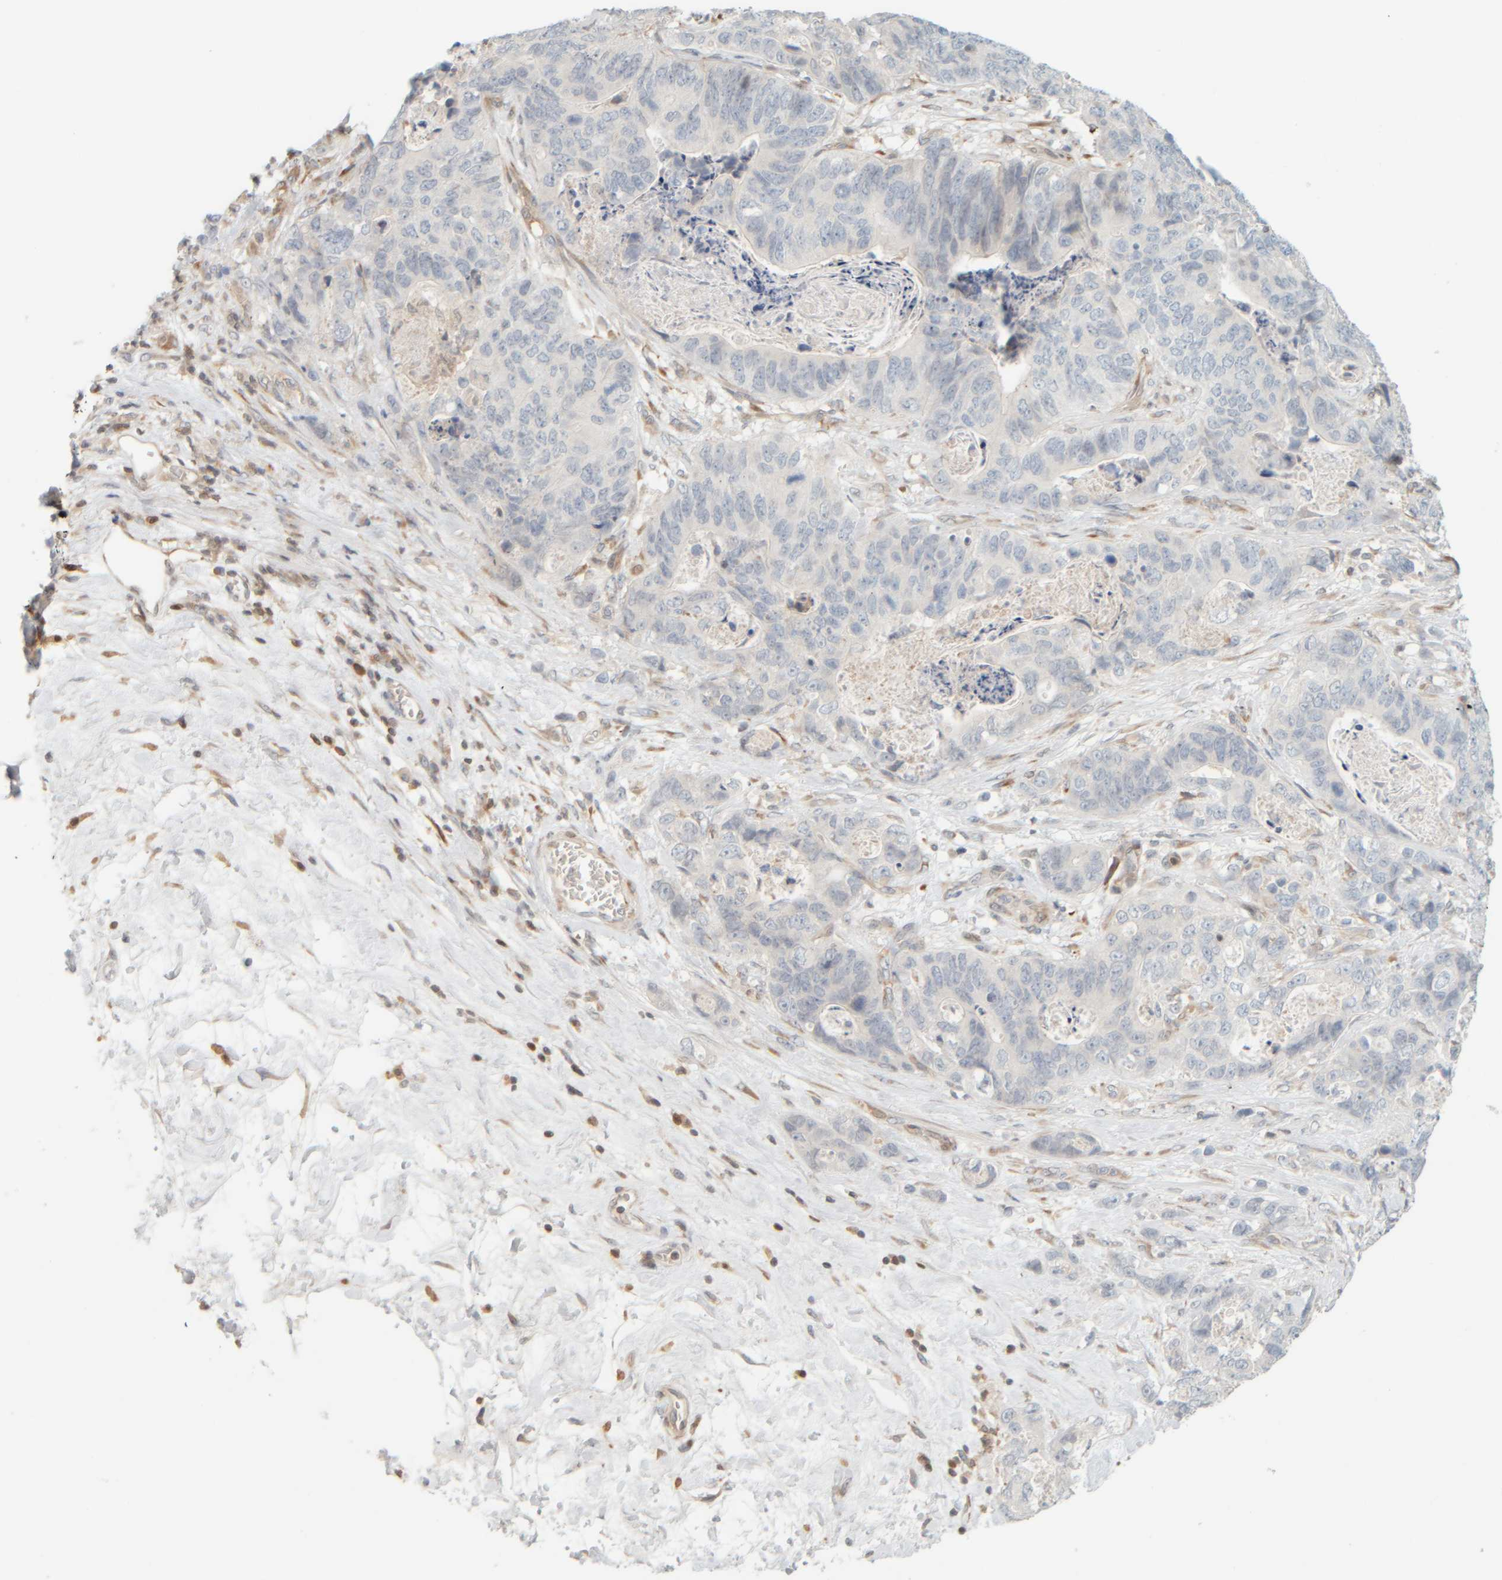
{"staining": {"intensity": "negative", "quantity": "none", "location": "none"}, "tissue": "stomach cancer", "cell_type": "Tumor cells", "image_type": "cancer", "snomed": [{"axis": "morphology", "description": "Normal tissue, NOS"}, {"axis": "morphology", "description": "Adenocarcinoma, NOS"}, {"axis": "topography", "description": "Stomach"}], "caption": "Stomach cancer was stained to show a protein in brown. There is no significant staining in tumor cells.", "gene": "PTGES3L-AARSD1", "patient": {"sex": "female", "age": 89}}